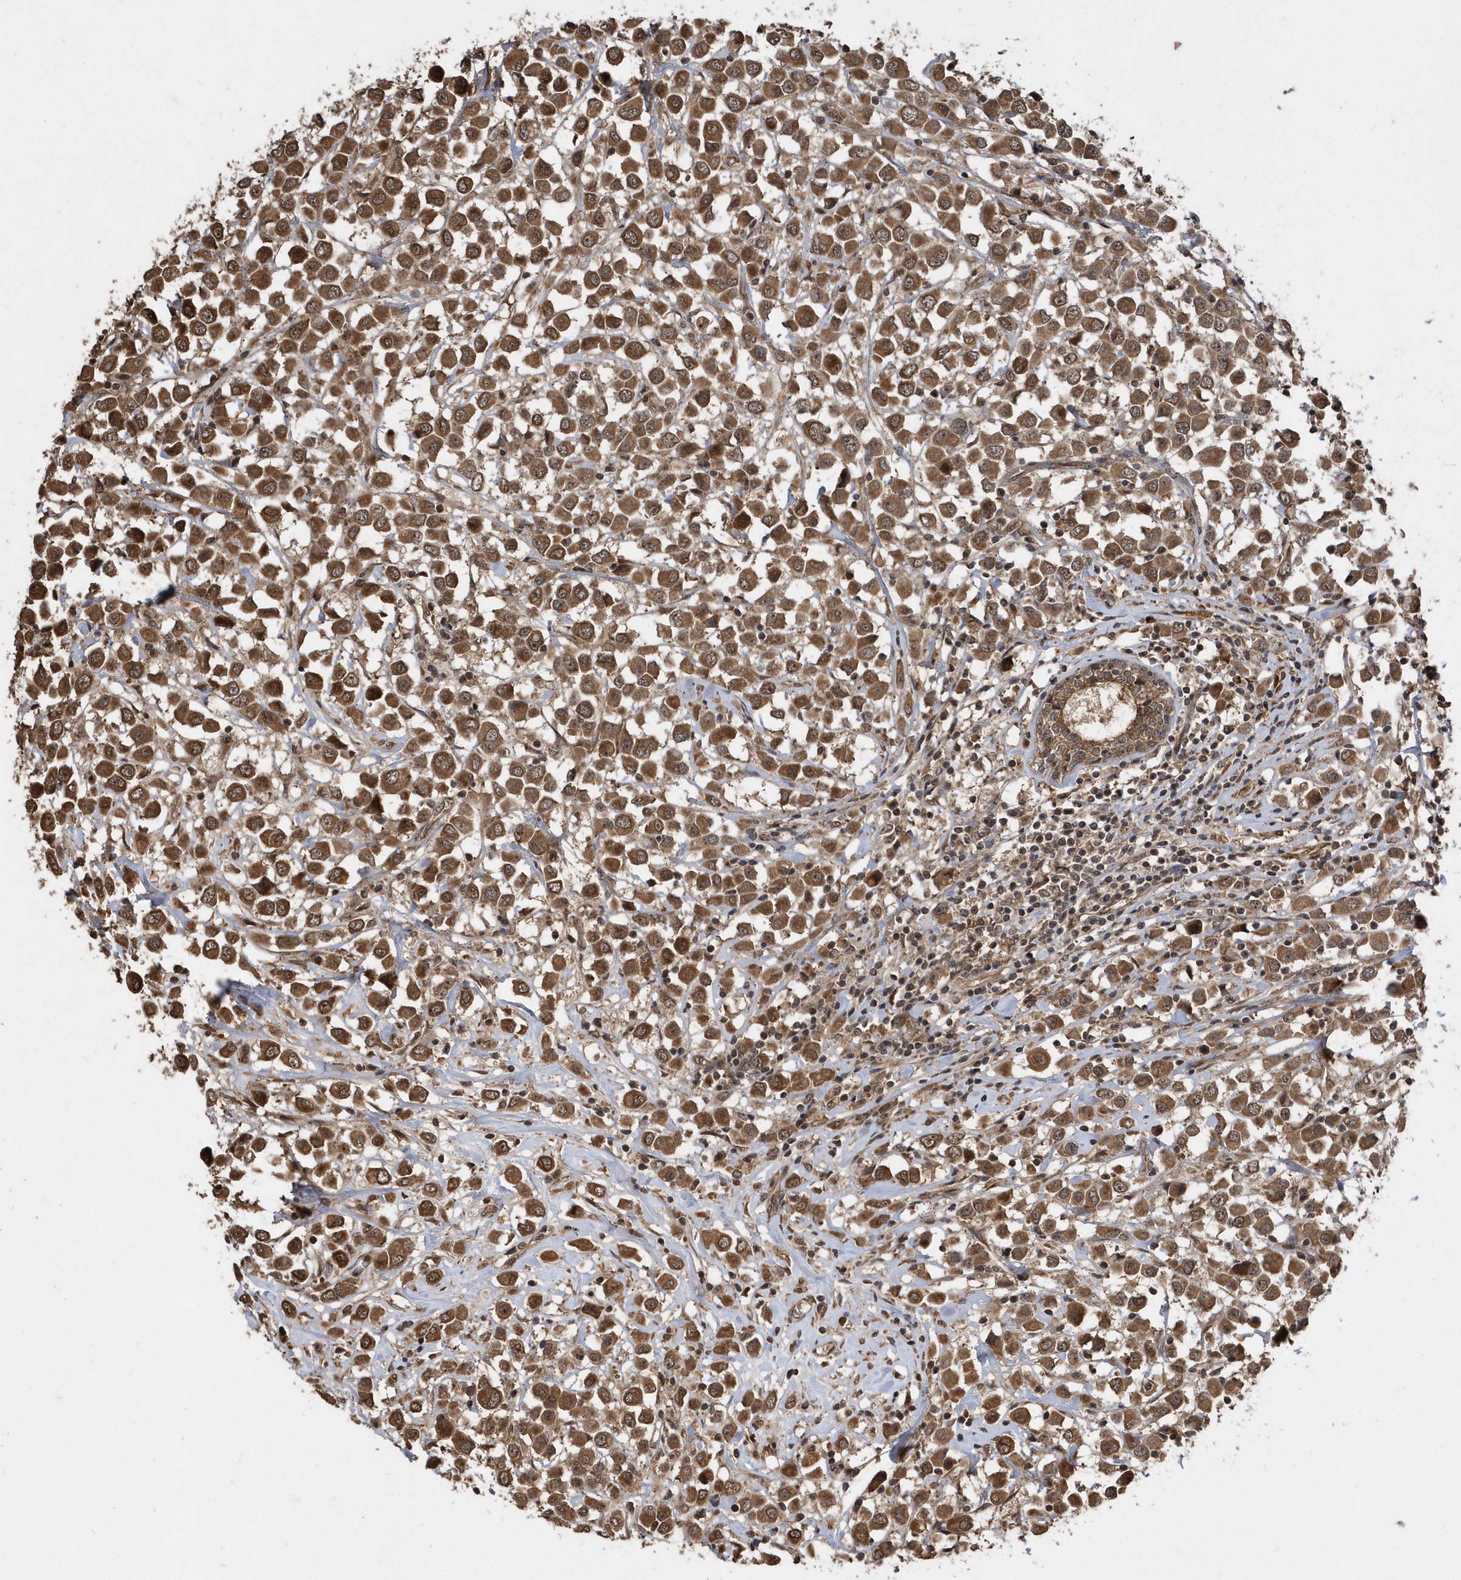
{"staining": {"intensity": "moderate", "quantity": ">75%", "location": "cytoplasmic/membranous"}, "tissue": "breast cancer", "cell_type": "Tumor cells", "image_type": "cancer", "snomed": [{"axis": "morphology", "description": "Duct carcinoma"}, {"axis": "topography", "description": "Breast"}], "caption": "Tumor cells reveal medium levels of moderate cytoplasmic/membranous positivity in about >75% of cells in breast cancer.", "gene": "WASHC5", "patient": {"sex": "female", "age": 61}}